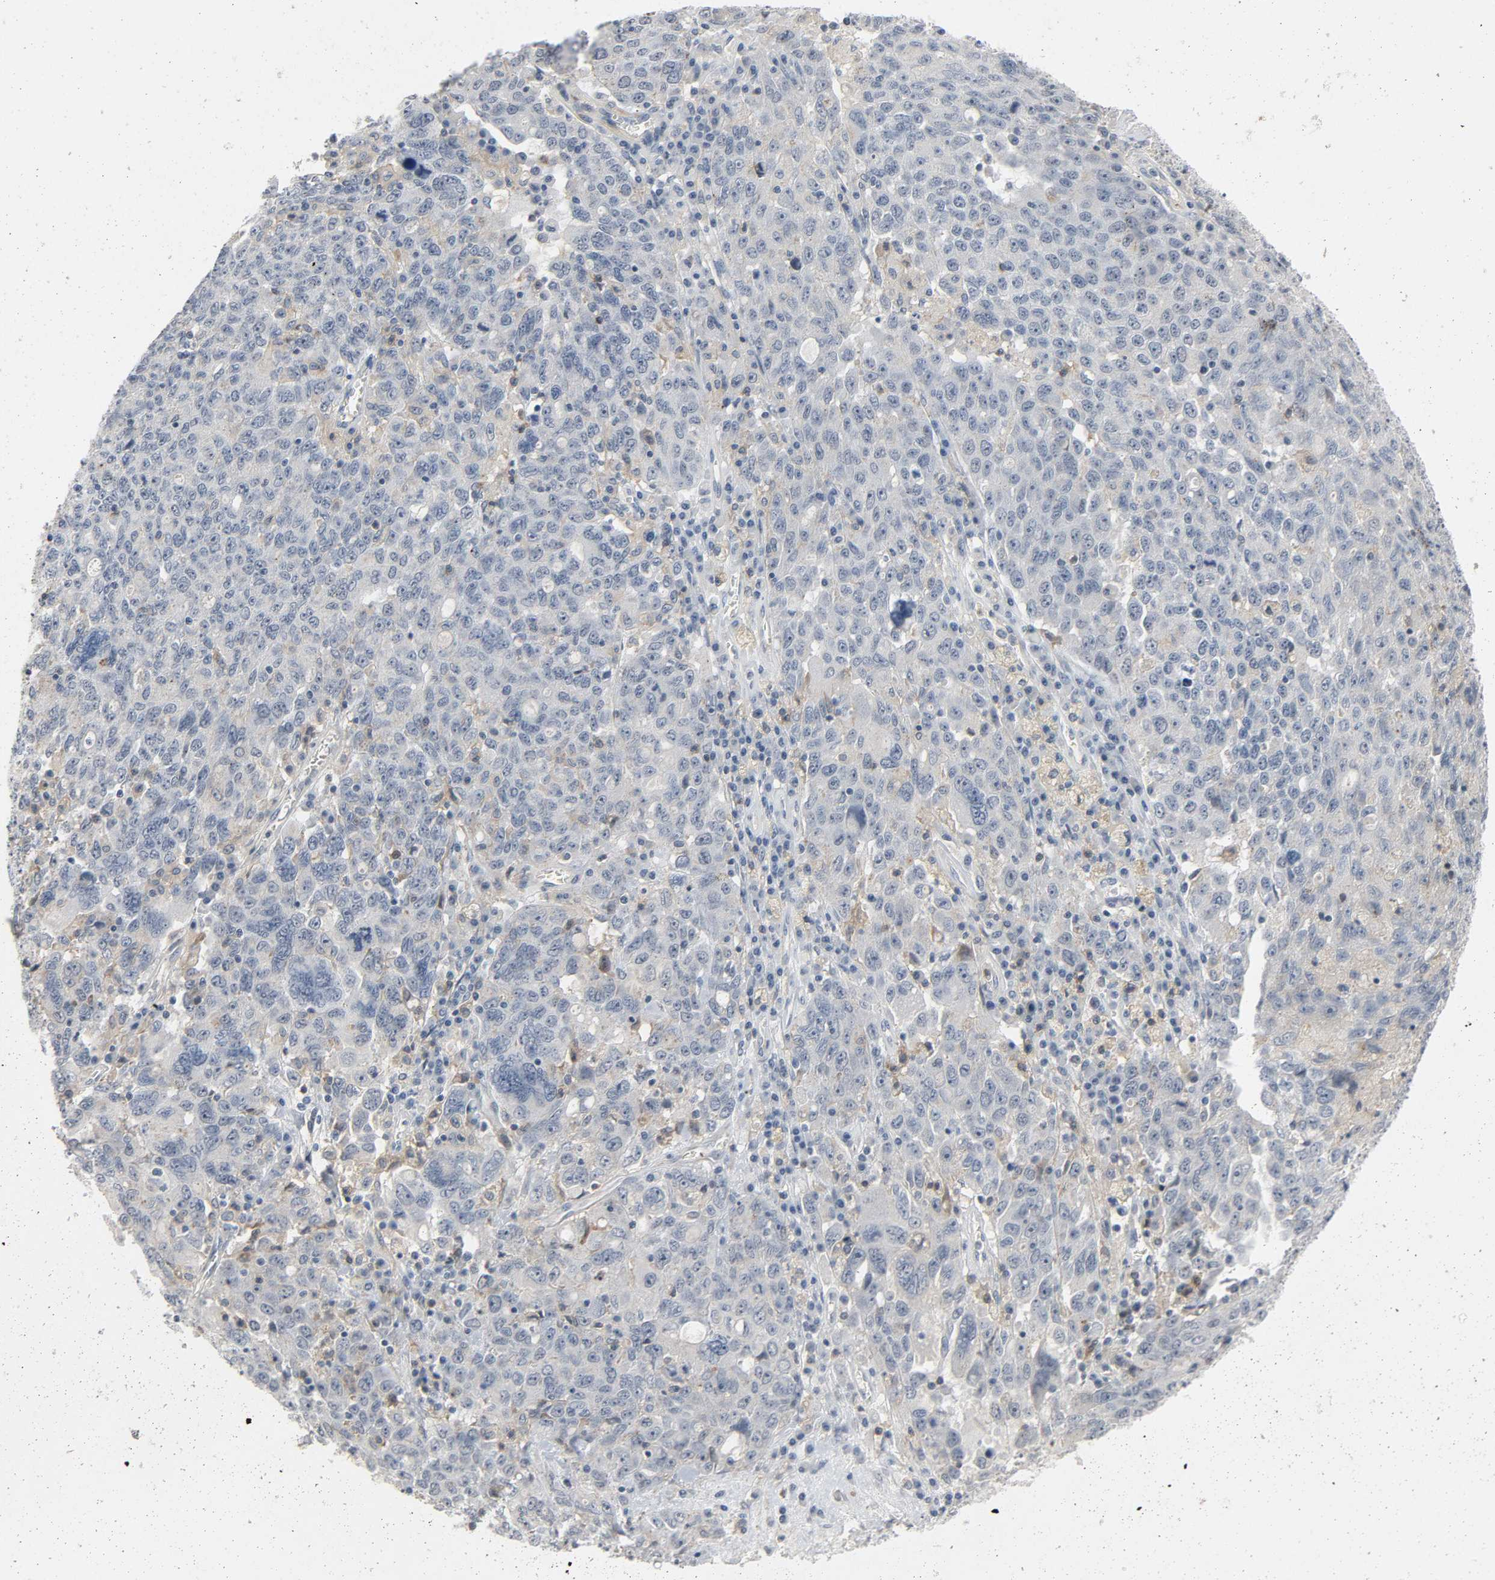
{"staining": {"intensity": "weak", "quantity": "<25%", "location": "cytoplasmic/membranous"}, "tissue": "ovarian cancer", "cell_type": "Tumor cells", "image_type": "cancer", "snomed": [{"axis": "morphology", "description": "Carcinoma, endometroid"}, {"axis": "topography", "description": "Ovary"}], "caption": "Immunohistochemical staining of ovarian cancer reveals no significant positivity in tumor cells.", "gene": "CD4", "patient": {"sex": "female", "age": 62}}